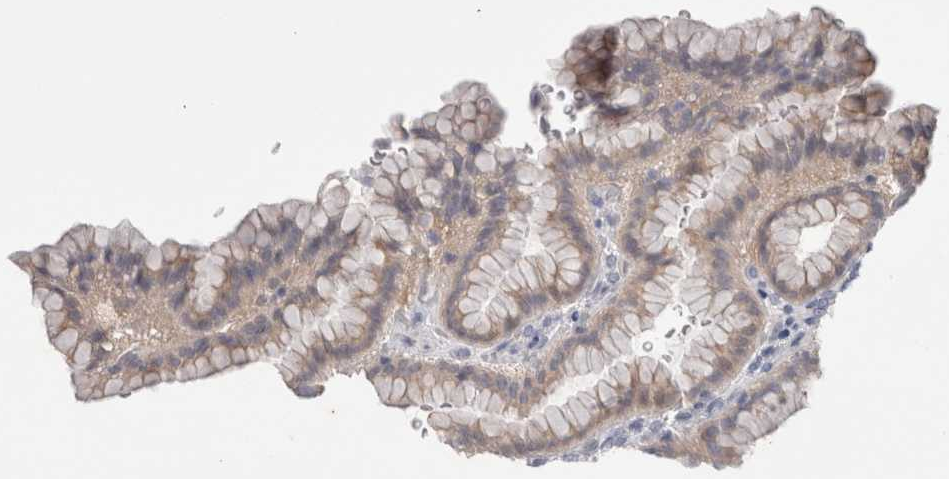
{"staining": {"intensity": "weak", "quantity": "25%-75%", "location": "cytoplasmic/membranous"}, "tissue": "stomach", "cell_type": "Glandular cells", "image_type": "normal", "snomed": [{"axis": "morphology", "description": "Normal tissue, NOS"}, {"axis": "topography", "description": "Stomach"}], "caption": "There is low levels of weak cytoplasmic/membranous positivity in glandular cells of normal stomach, as demonstrated by immunohistochemical staining (brown color).", "gene": "CERS3", "patient": {"sex": "male", "age": 42}}